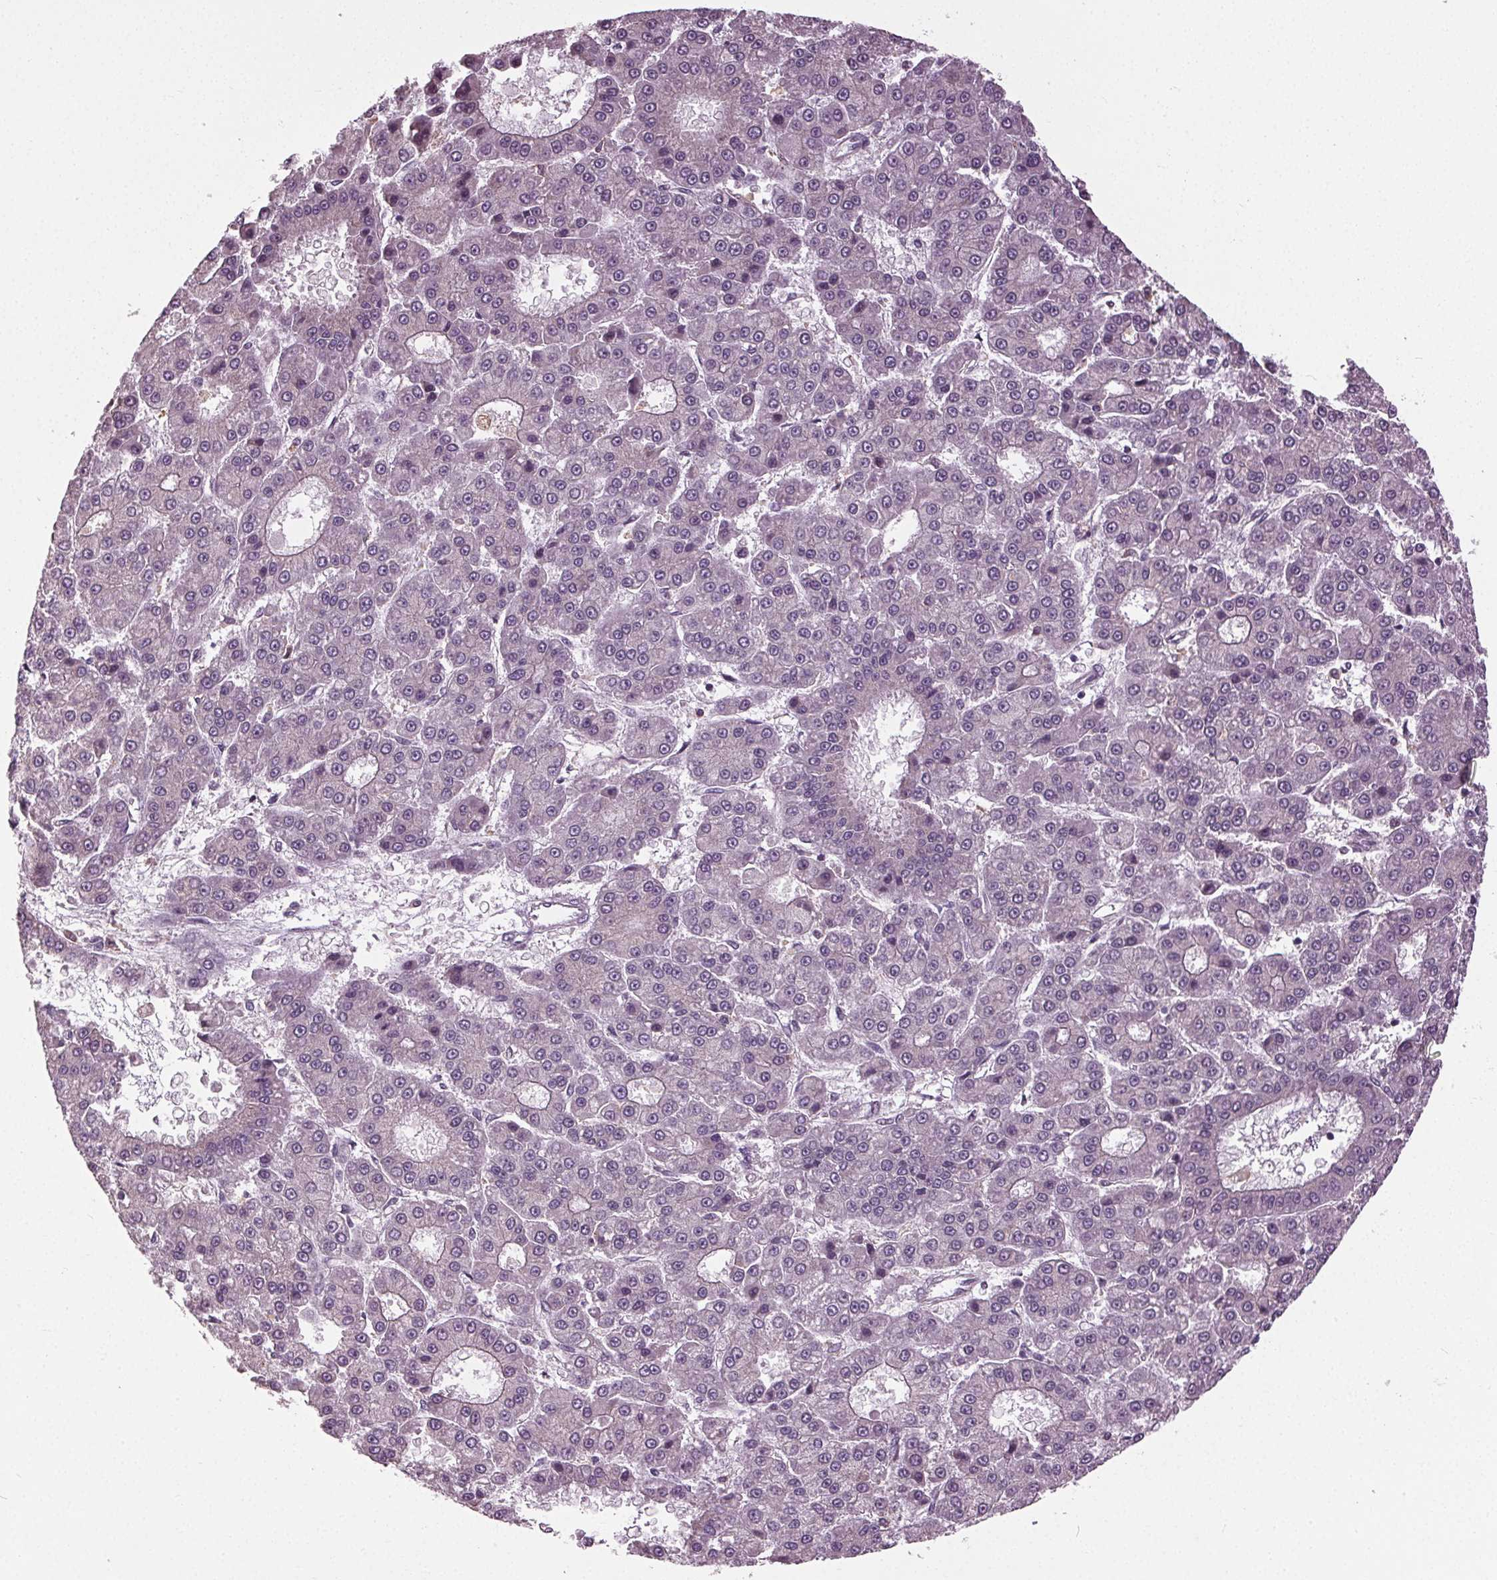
{"staining": {"intensity": "negative", "quantity": "none", "location": "none"}, "tissue": "liver cancer", "cell_type": "Tumor cells", "image_type": "cancer", "snomed": [{"axis": "morphology", "description": "Carcinoma, Hepatocellular, NOS"}, {"axis": "topography", "description": "Liver"}], "caption": "The IHC image has no significant positivity in tumor cells of liver cancer tissue.", "gene": "BSDC1", "patient": {"sex": "male", "age": 70}}